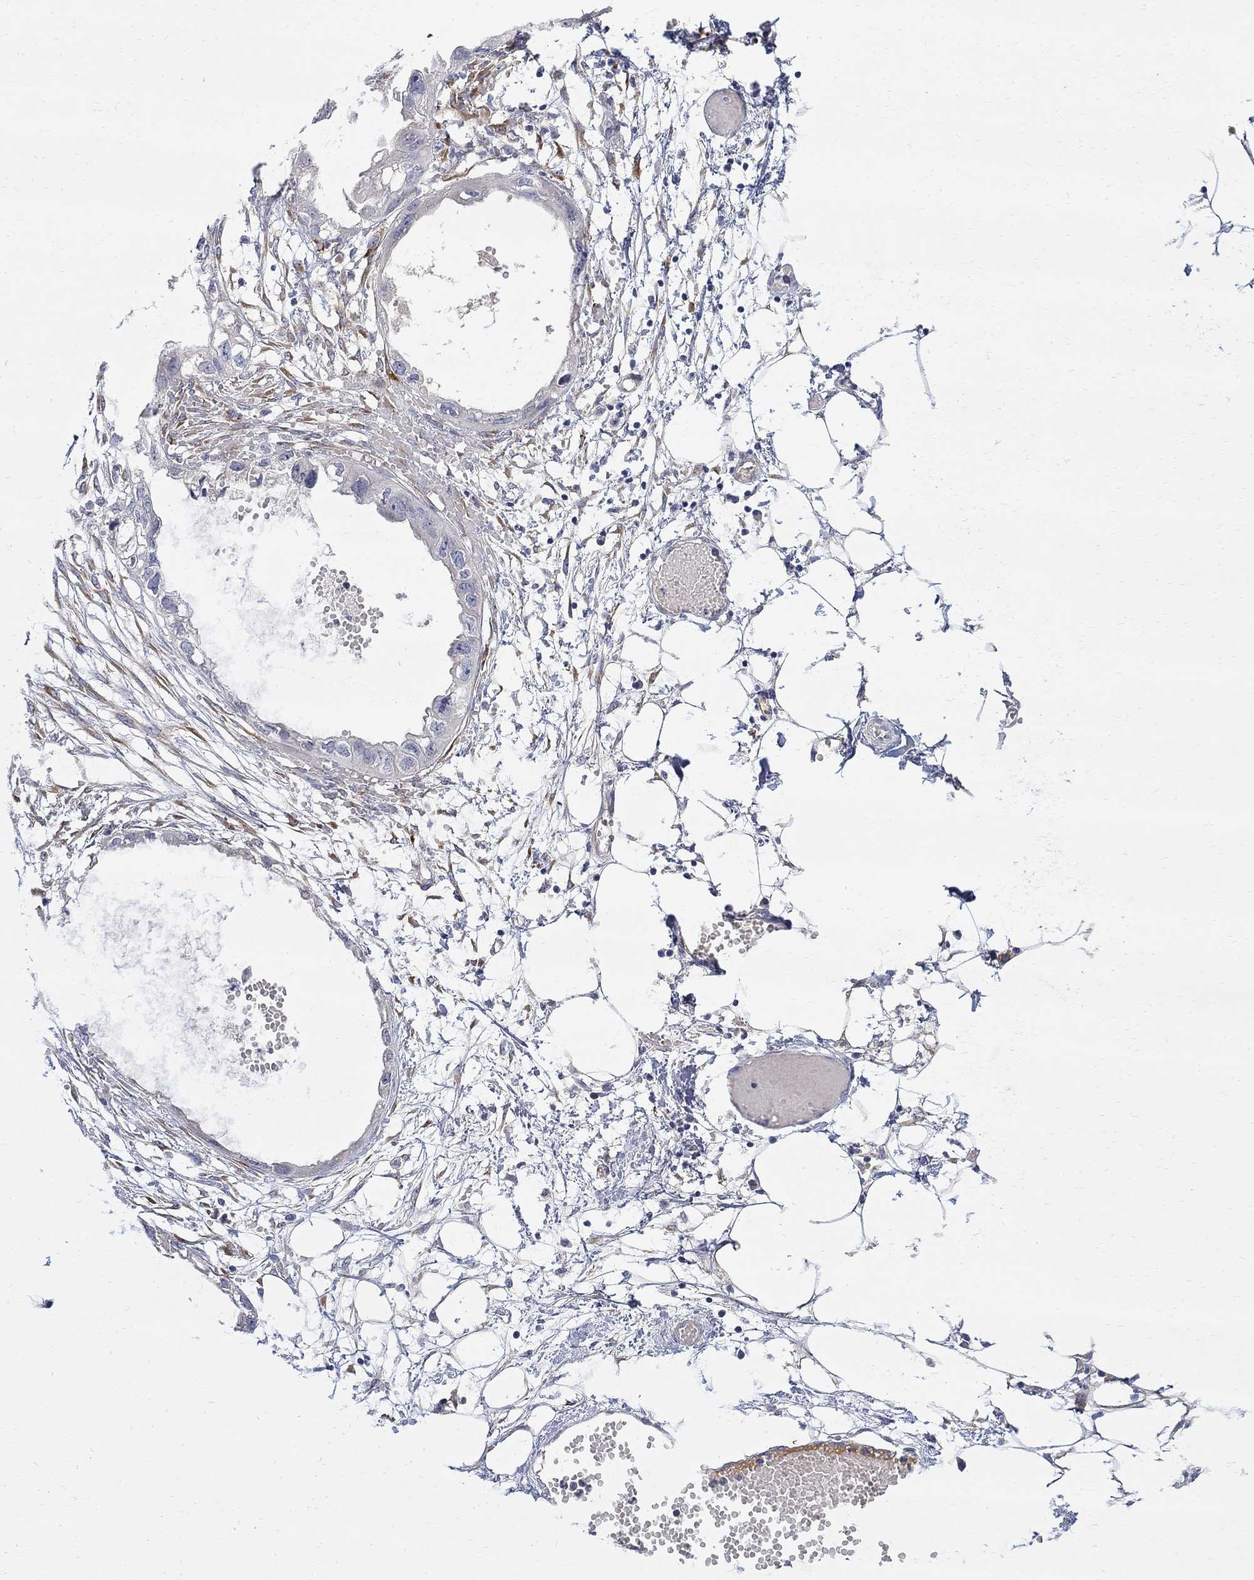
{"staining": {"intensity": "negative", "quantity": "none", "location": "none"}, "tissue": "endometrial cancer", "cell_type": "Tumor cells", "image_type": "cancer", "snomed": [{"axis": "morphology", "description": "Adenocarcinoma, NOS"}, {"axis": "morphology", "description": "Adenocarcinoma, metastatic, NOS"}, {"axis": "topography", "description": "Adipose tissue"}, {"axis": "topography", "description": "Endometrium"}], "caption": "Immunohistochemistry (IHC) micrograph of endometrial adenocarcinoma stained for a protein (brown), which displays no expression in tumor cells.", "gene": "FNDC5", "patient": {"sex": "female", "age": 67}}